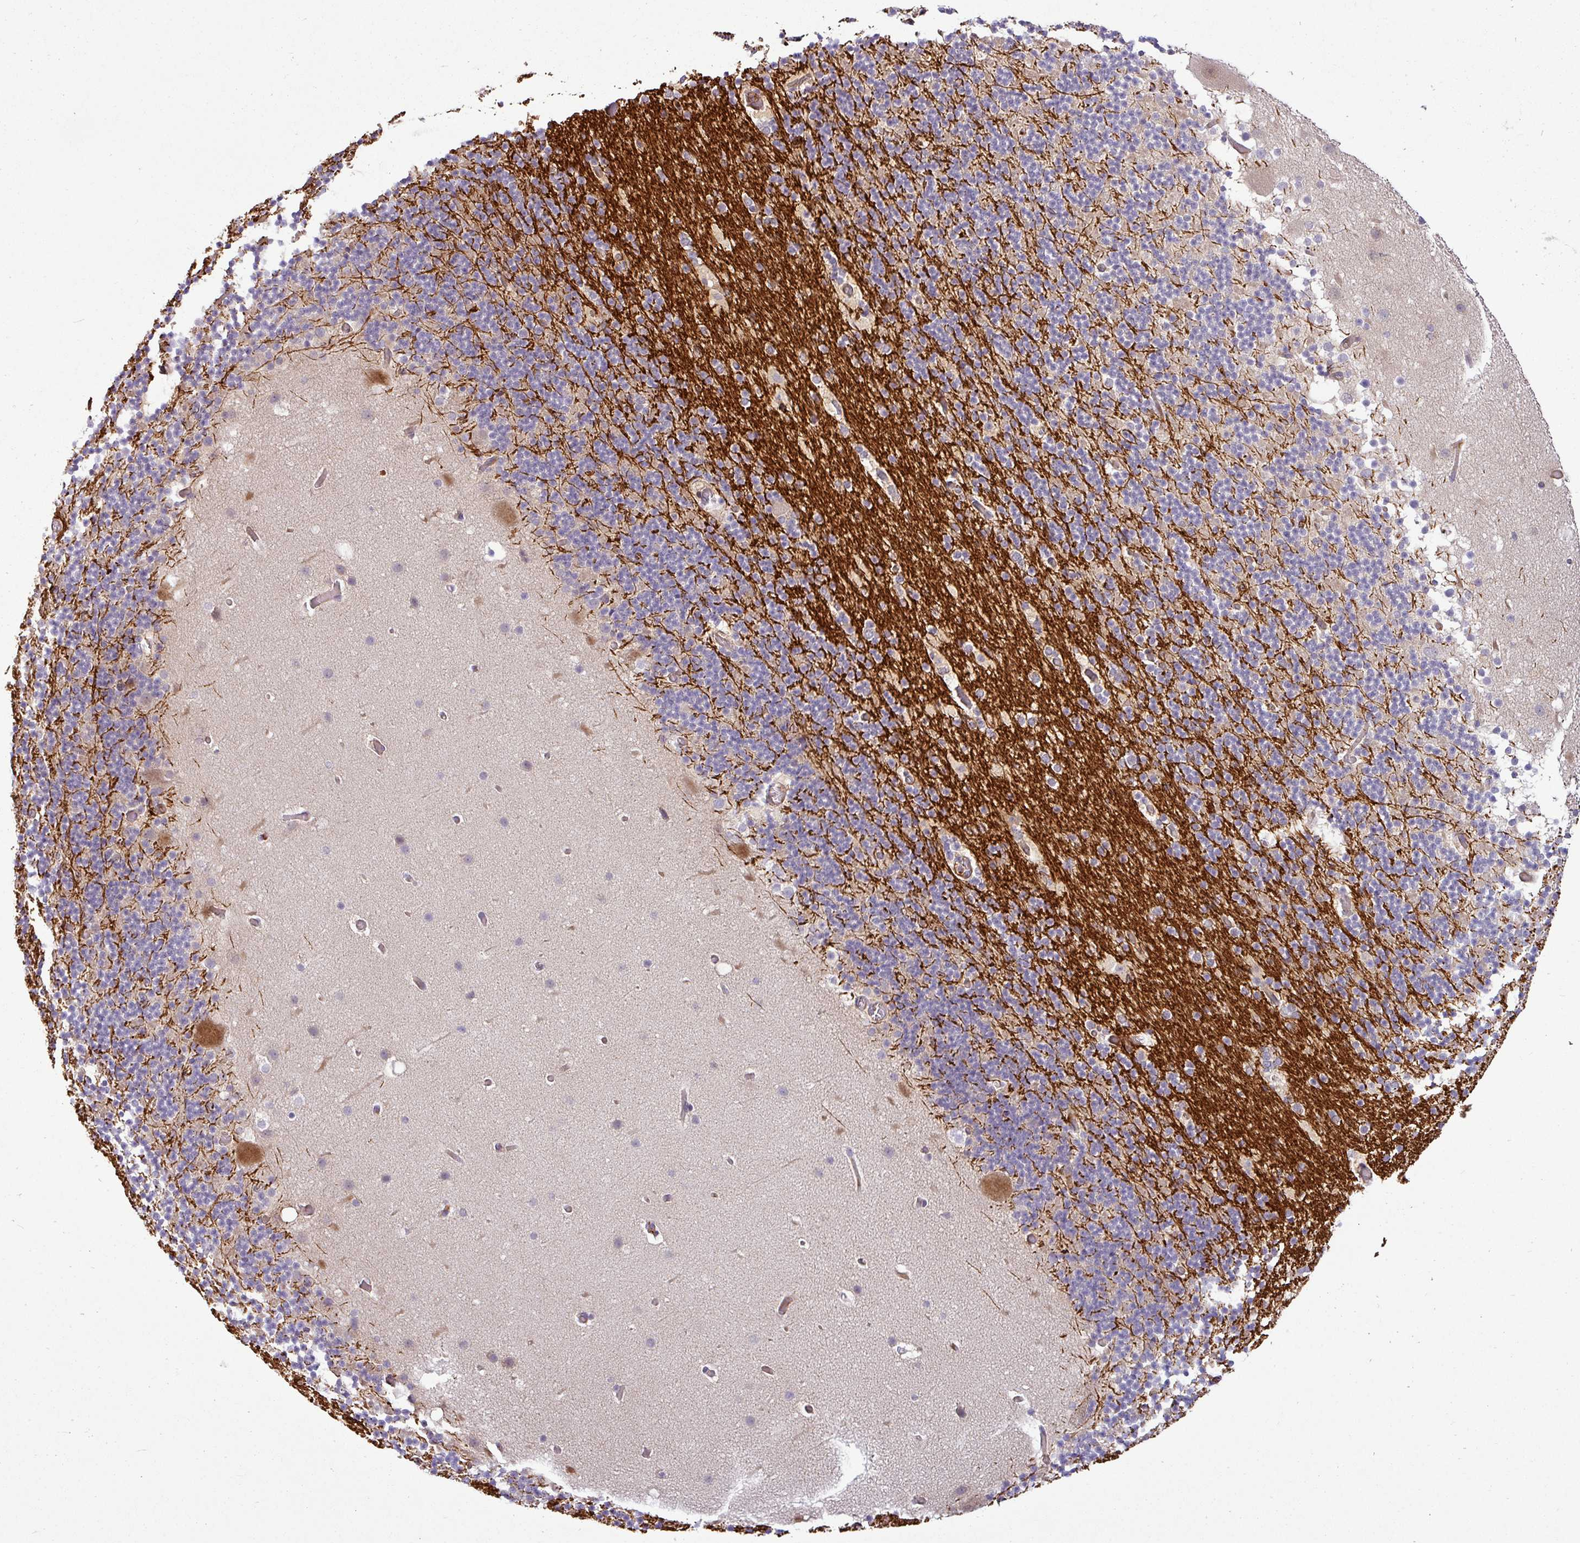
{"staining": {"intensity": "negative", "quantity": "none", "location": "none"}, "tissue": "cerebellum", "cell_type": "Cells in granular layer", "image_type": "normal", "snomed": [{"axis": "morphology", "description": "Normal tissue, NOS"}, {"axis": "topography", "description": "Cerebellum"}], "caption": "High magnification brightfield microscopy of unremarkable cerebellum stained with DAB (3,3'-diaminobenzidine) (brown) and counterstained with hematoxylin (blue): cells in granular layer show no significant staining.", "gene": "APOM", "patient": {"sex": "male", "age": 57}}